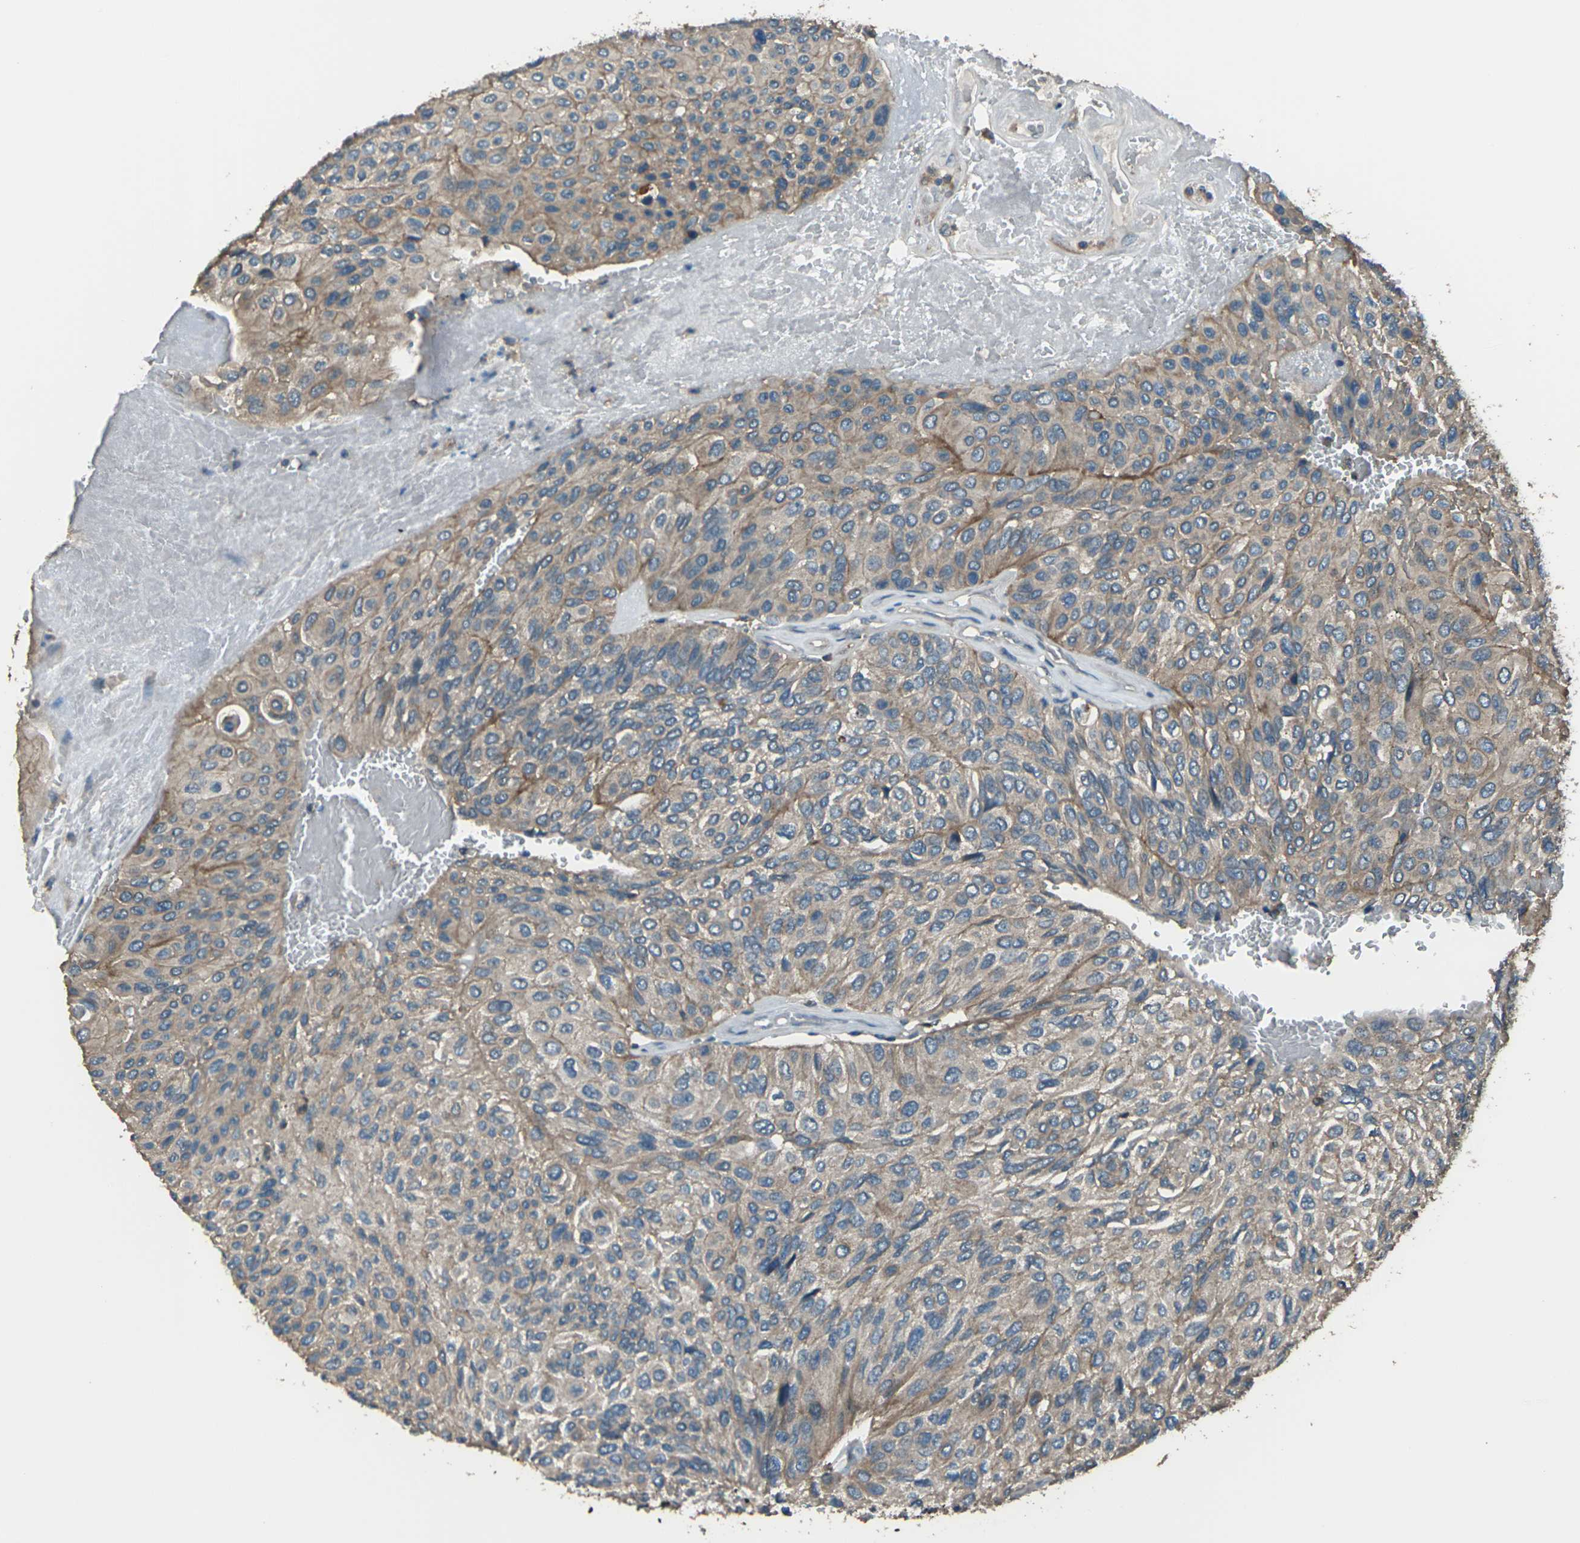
{"staining": {"intensity": "weak", "quantity": ">75%", "location": "cytoplasmic/membranous"}, "tissue": "urothelial cancer", "cell_type": "Tumor cells", "image_type": "cancer", "snomed": [{"axis": "morphology", "description": "Urothelial carcinoma, High grade"}, {"axis": "topography", "description": "Urinary bladder"}], "caption": "Human high-grade urothelial carcinoma stained with a brown dye displays weak cytoplasmic/membranous positive positivity in approximately >75% of tumor cells.", "gene": "CMTM4", "patient": {"sex": "male", "age": 66}}